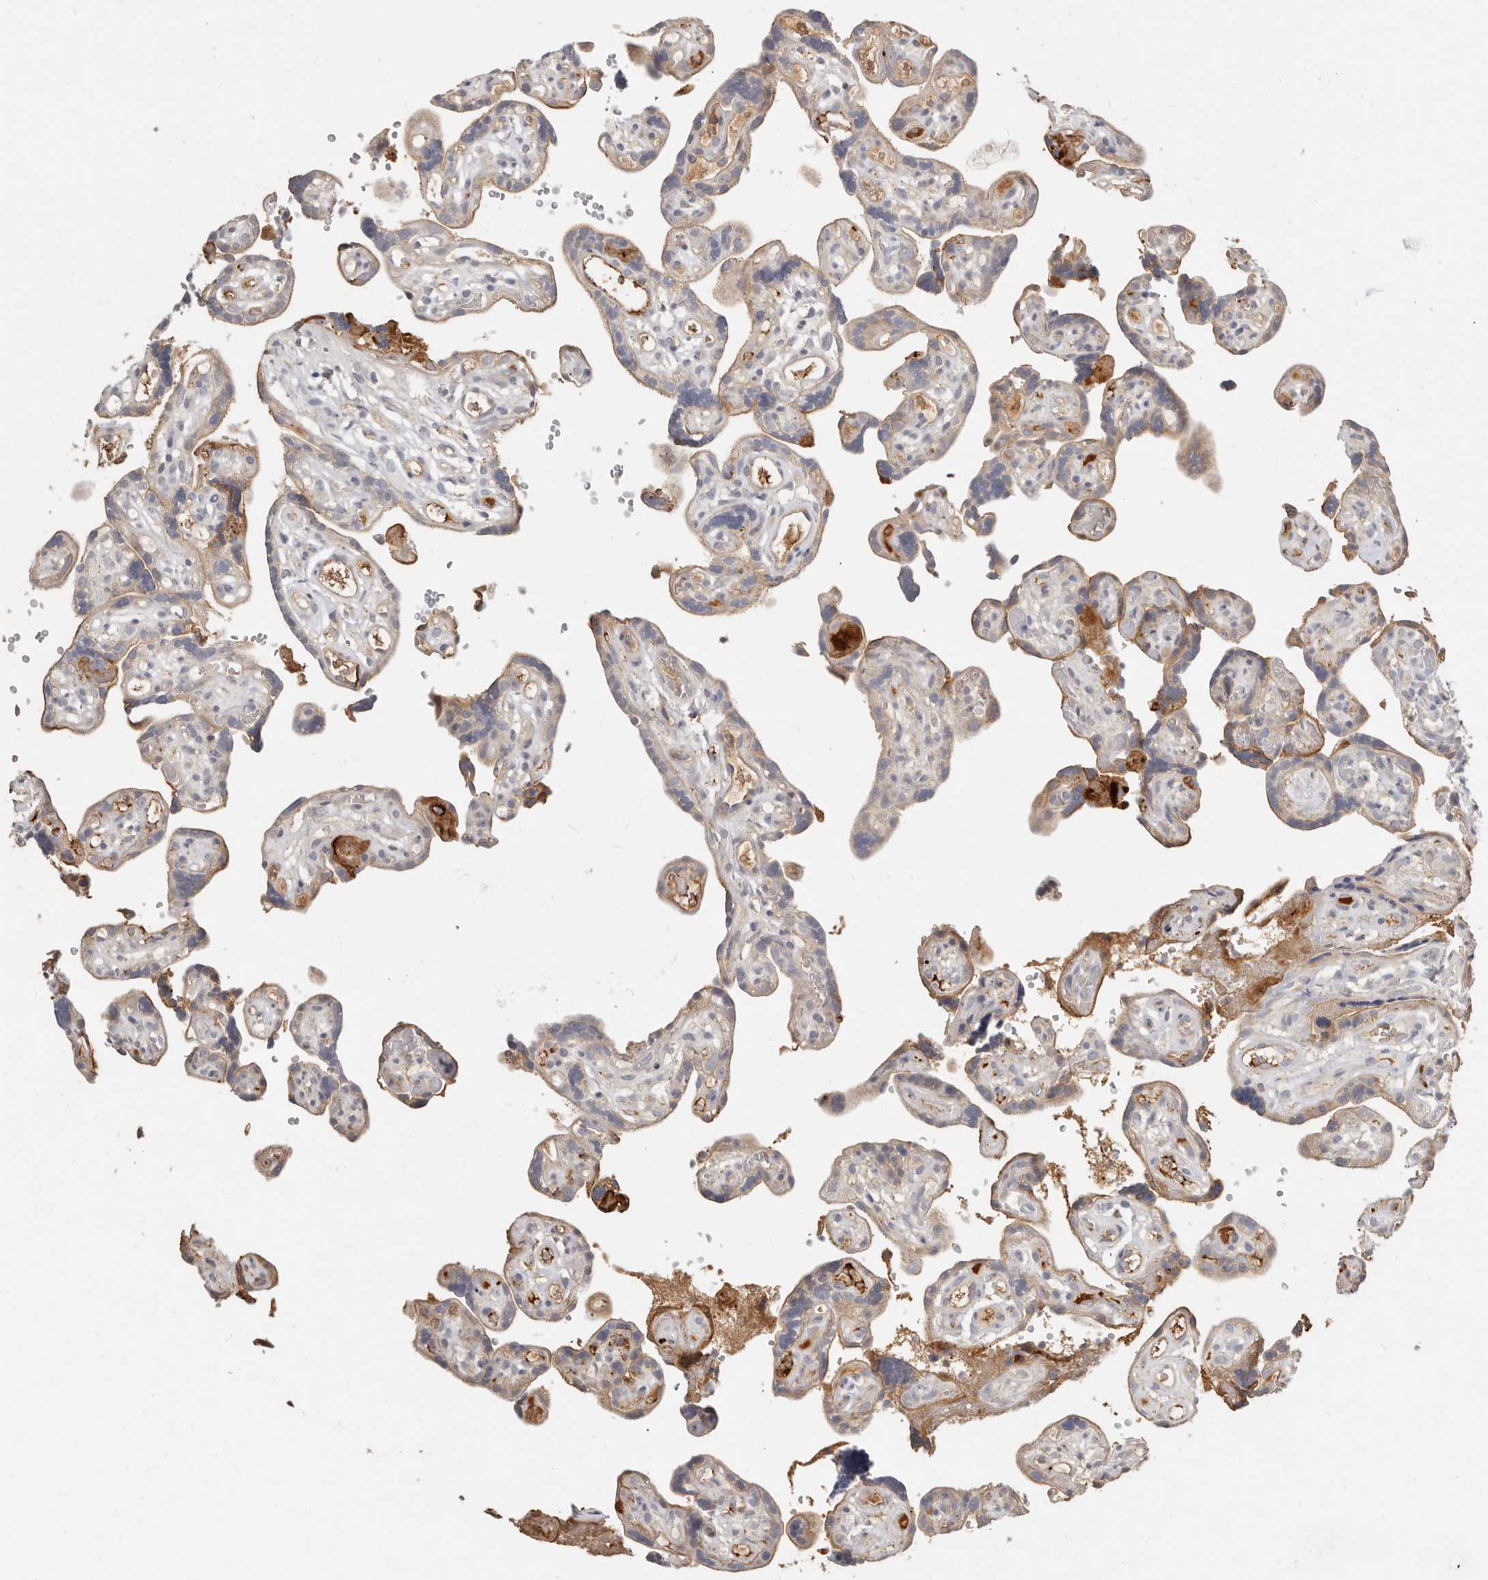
{"staining": {"intensity": "weak", "quantity": "<25%", "location": "cytoplasmic/membranous"}, "tissue": "placenta", "cell_type": "Decidual cells", "image_type": "normal", "snomed": [{"axis": "morphology", "description": "Normal tissue, NOS"}, {"axis": "topography", "description": "Placenta"}], "caption": "Placenta was stained to show a protein in brown. There is no significant positivity in decidual cells. (DAB immunohistochemistry visualized using brightfield microscopy, high magnification).", "gene": "MTFR2", "patient": {"sex": "female", "age": 30}}